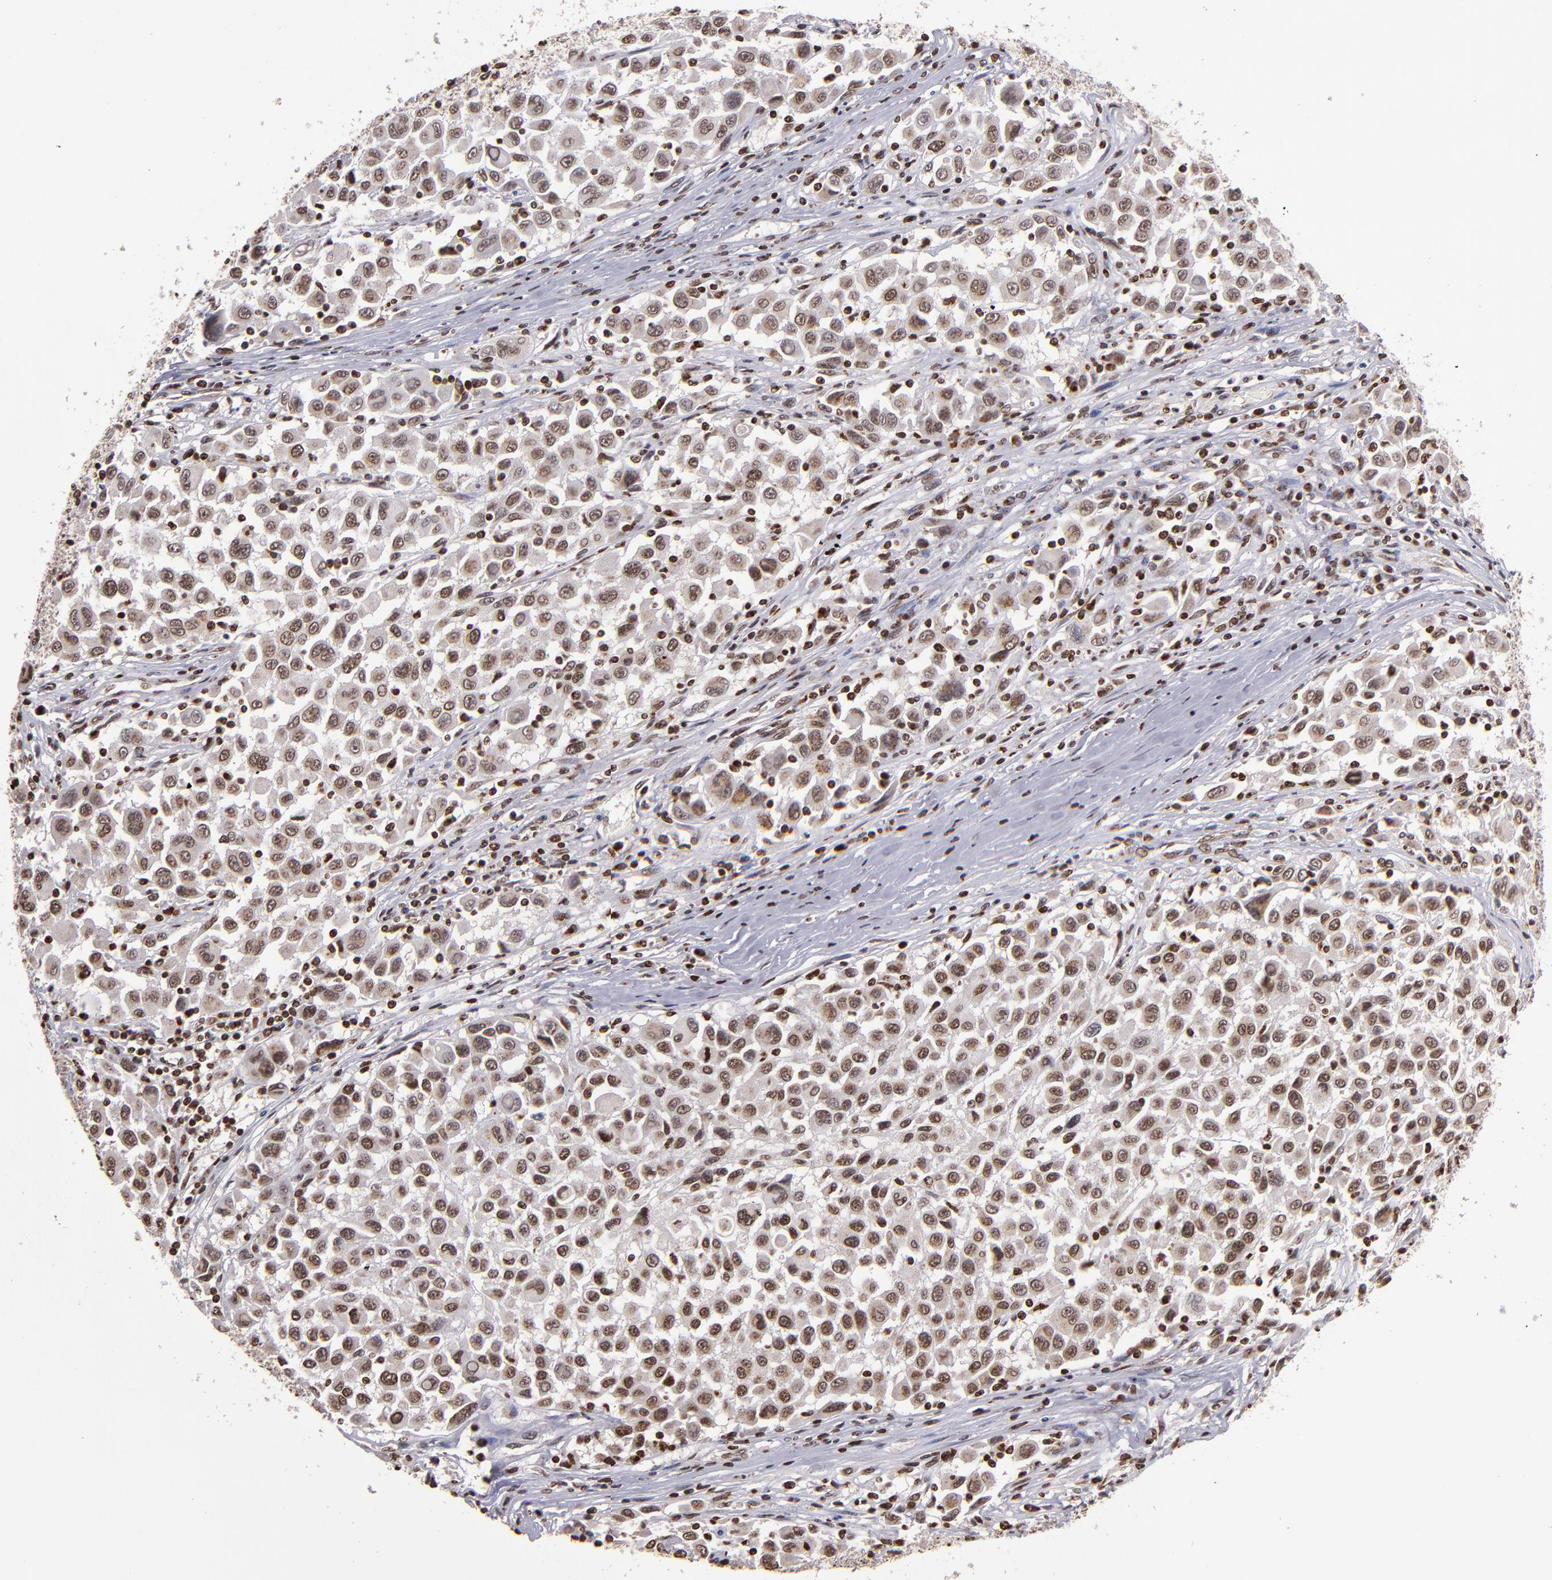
{"staining": {"intensity": "moderate", "quantity": ">75%", "location": "cytoplasmic/membranous,nuclear"}, "tissue": "melanoma", "cell_type": "Tumor cells", "image_type": "cancer", "snomed": [{"axis": "morphology", "description": "Malignant melanoma, Metastatic site"}, {"axis": "topography", "description": "Lymph node"}], "caption": "Melanoma stained with a brown dye displays moderate cytoplasmic/membranous and nuclear positive positivity in about >75% of tumor cells.", "gene": "CSDC2", "patient": {"sex": "male", "age": 61}}